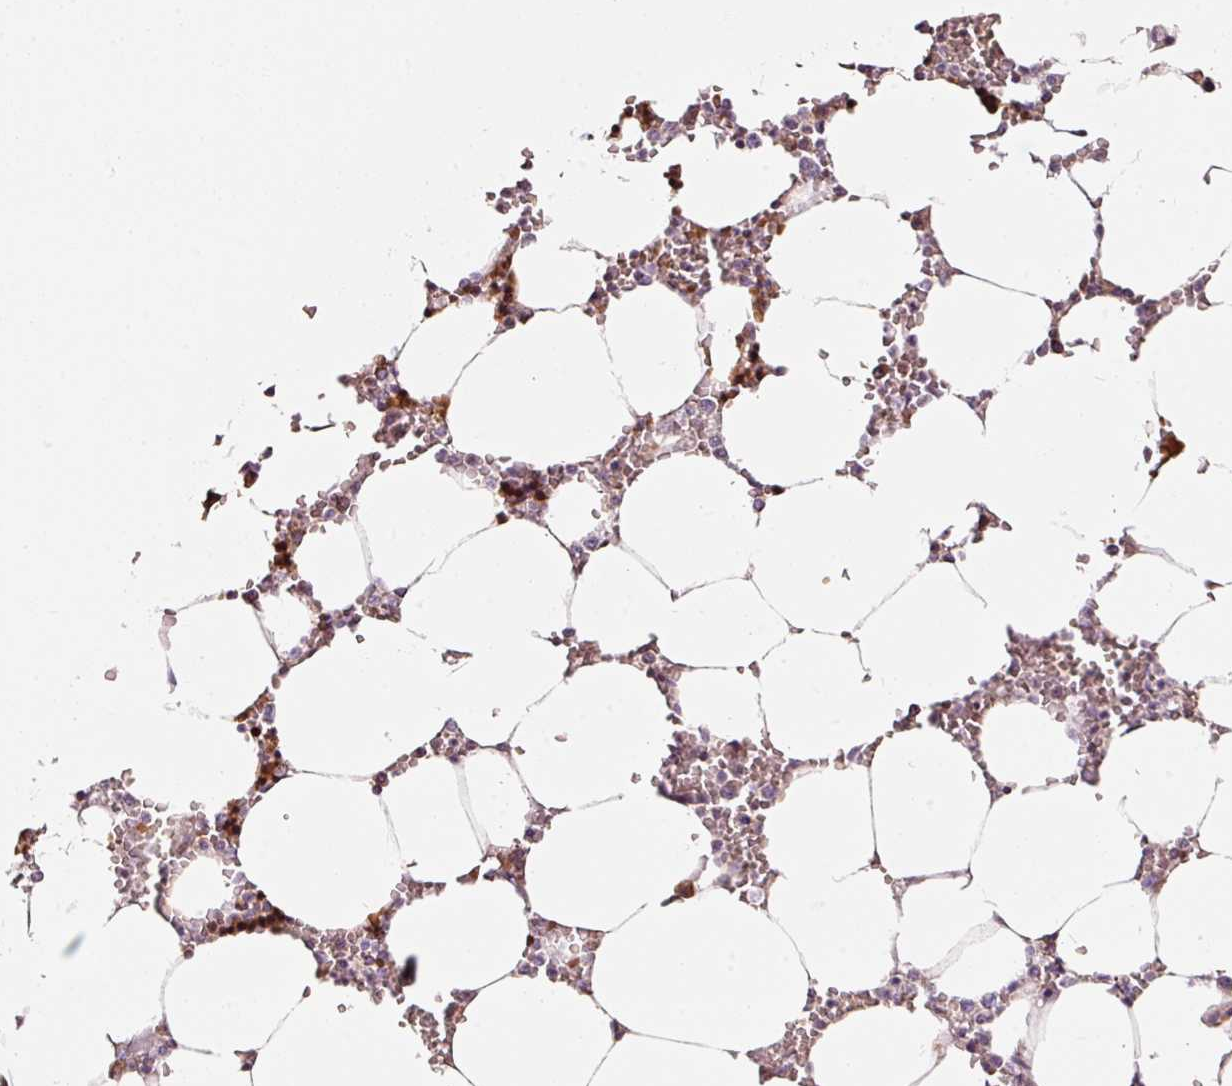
{"staining": {"intensity": "moderate", "quantity": "25%-75%", "location": "cytoplasmic/membranous,nuclear"}, "tissue": "bone marrow", "cell_type": "Hematopoietic cells", "image_type": "normal", "snomed": [{"axis": "morphology", "description": "Normal tissue, NOS"}, {"axis": "topography", "description": "Bone marrow"}], "caption": "Immunohistochemistry micrograph of benign bone marrow: bone marrow stained using immunohistochemistry (IHC) shows medium levels of moderate protein expression localized specifically in the cytoplasmic/membranous,nuclear of hematopoietic cells, appearing as a cytoplasmic/membranous,nuclear brown color.", "gene": "ZNF460", "patient": {"sex": "male", "age": 64}}